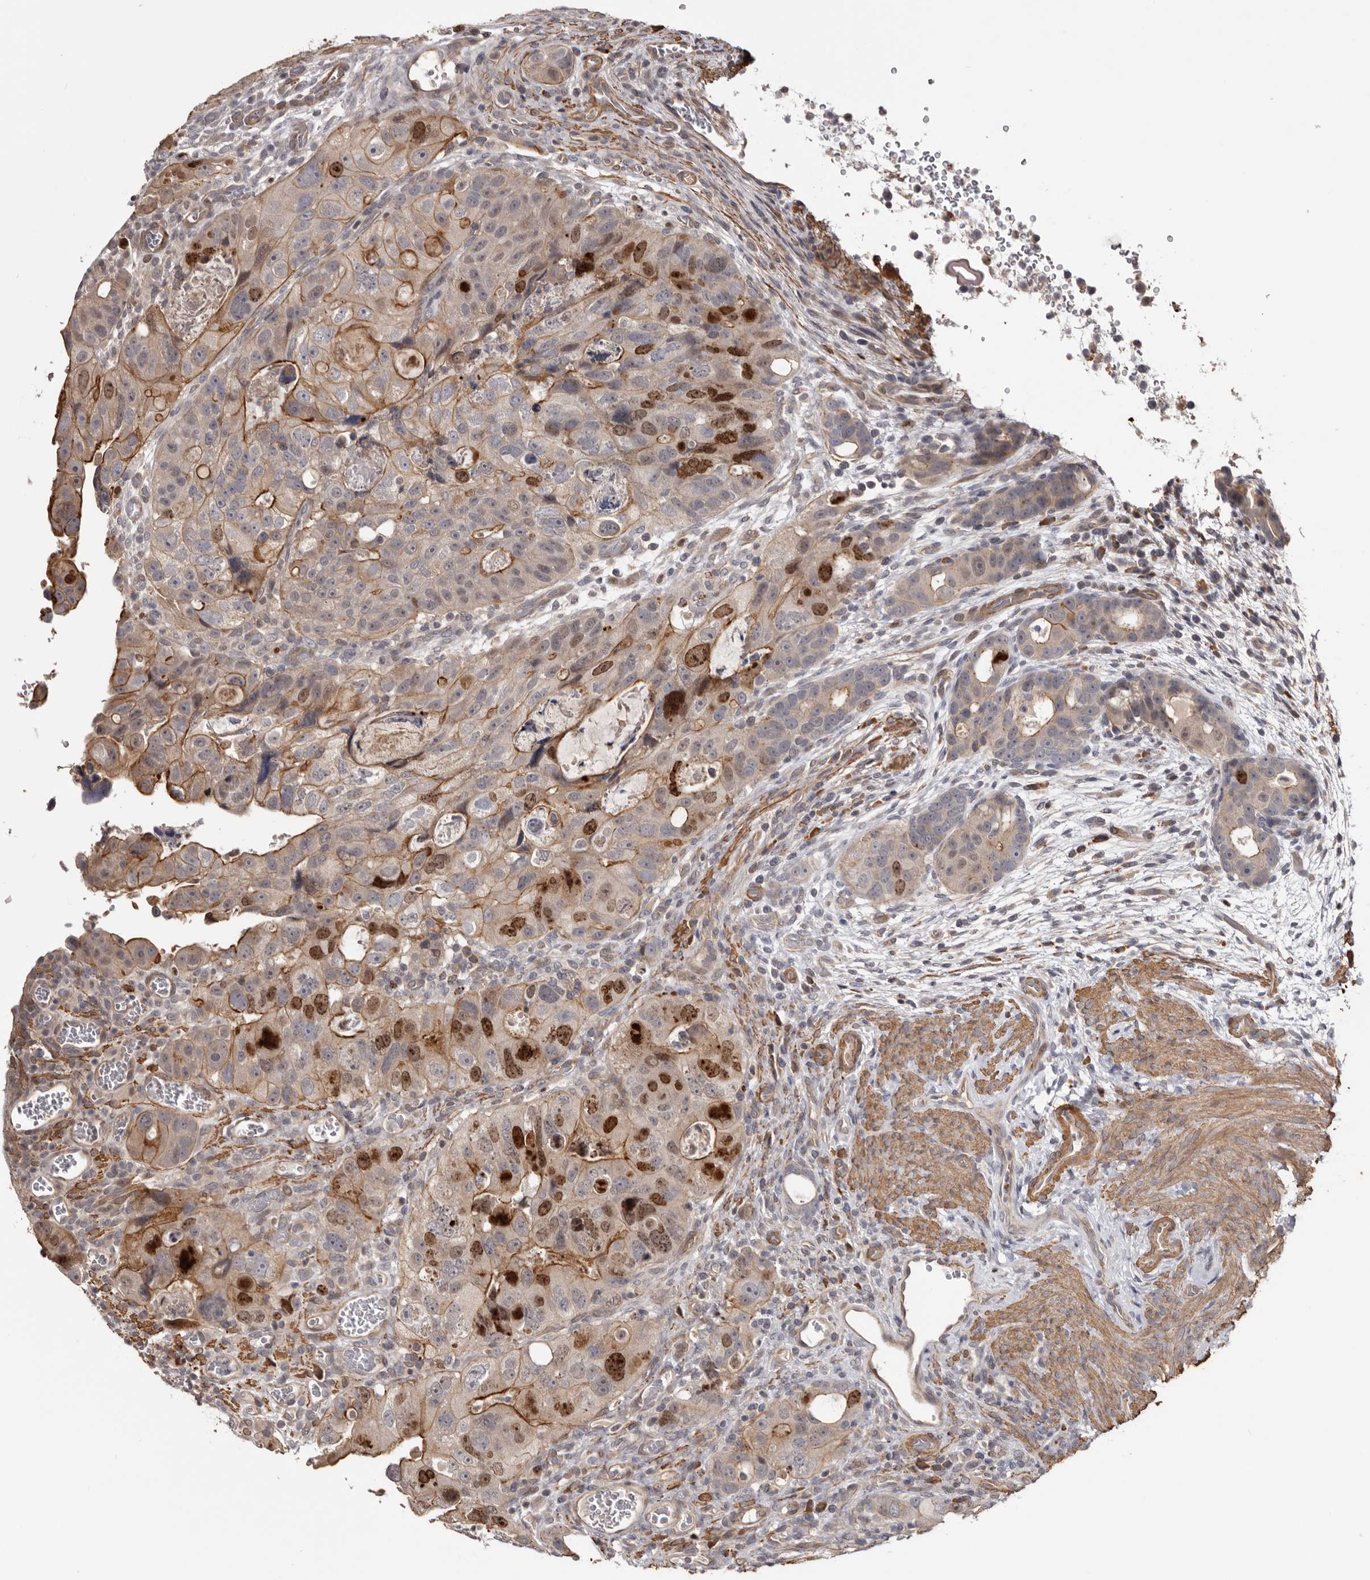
{"staining": {"intensity": "strong", "quantity": "25%-75%", "location": "cytoplasmic/membranous,nuclear"}, "tissue": "colorectal cancer", "cell_type": "Tumor cells", "image_type": "cancer", "snomed": [{"axis": "morphology", "description": "Adenocarcinoma, NOS"}, {"axis": "topography", "description": "Rectum"}], "caption": "Tumor cells exhibit high levels of strong cytoplasmic/membranous and nuclear expression in about 25%-75% of cells in colorectal cancer (adenocarcinoma).", "gene": "CDCA8", "patient": {"sex": "male", "age": 59}}